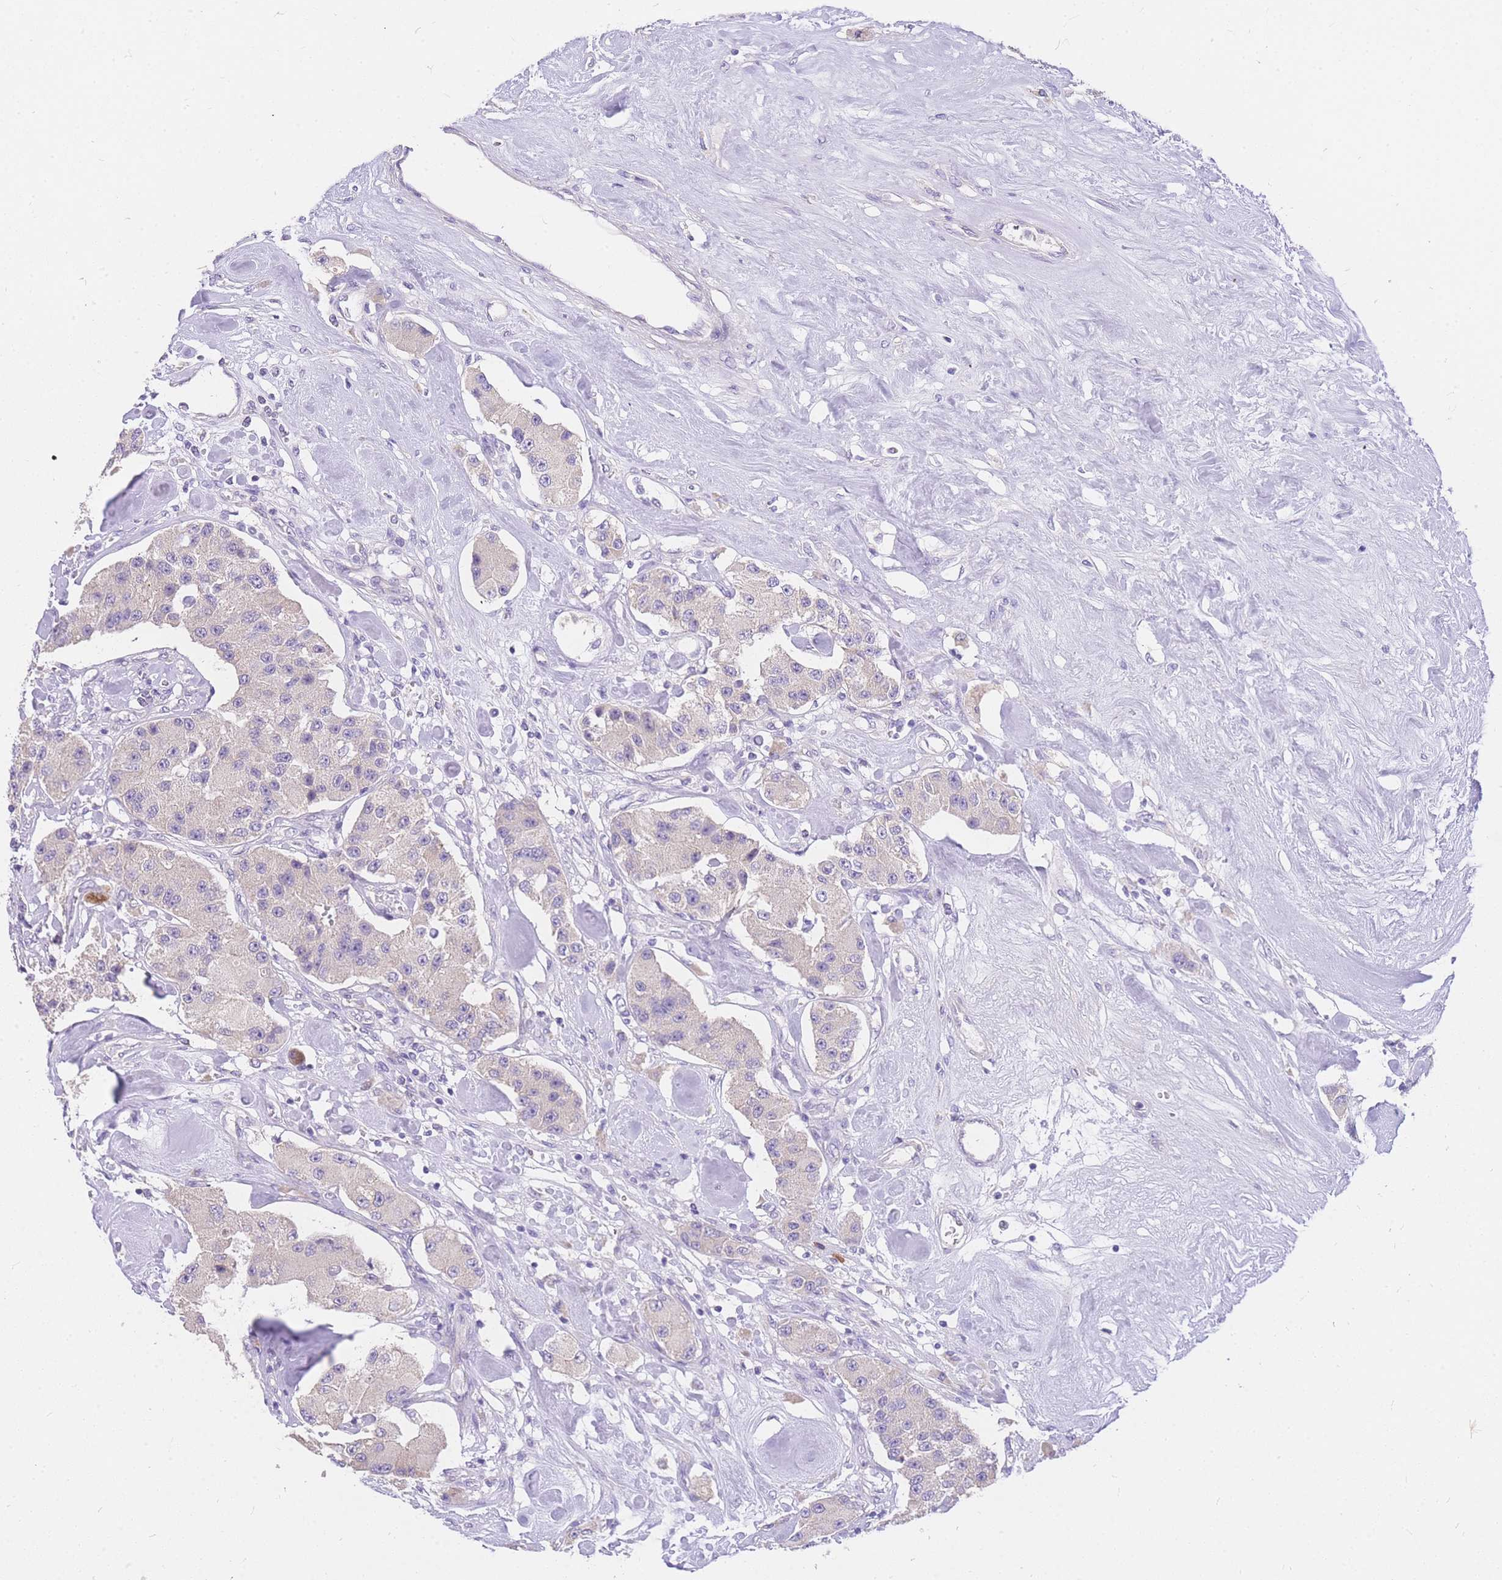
{"staining": {"intensity": "negative", "quantity": "none", "location": "none"}, "tissue": "carcinoid", "cell_type": "Tumor cells", "image_type": "cancer", "snomed": [{"axis": "morphology", "description": "Carcinoid, malignant, NOS"}, {"axis": "topography", "description": "Pancreas"}], "caption": "Malignant carcinoid was stained to show a protein in brown. There is no significant expression in tumor cells.", "gene": "C2orf88", "patient": {"sex": "male", "age": 41}}